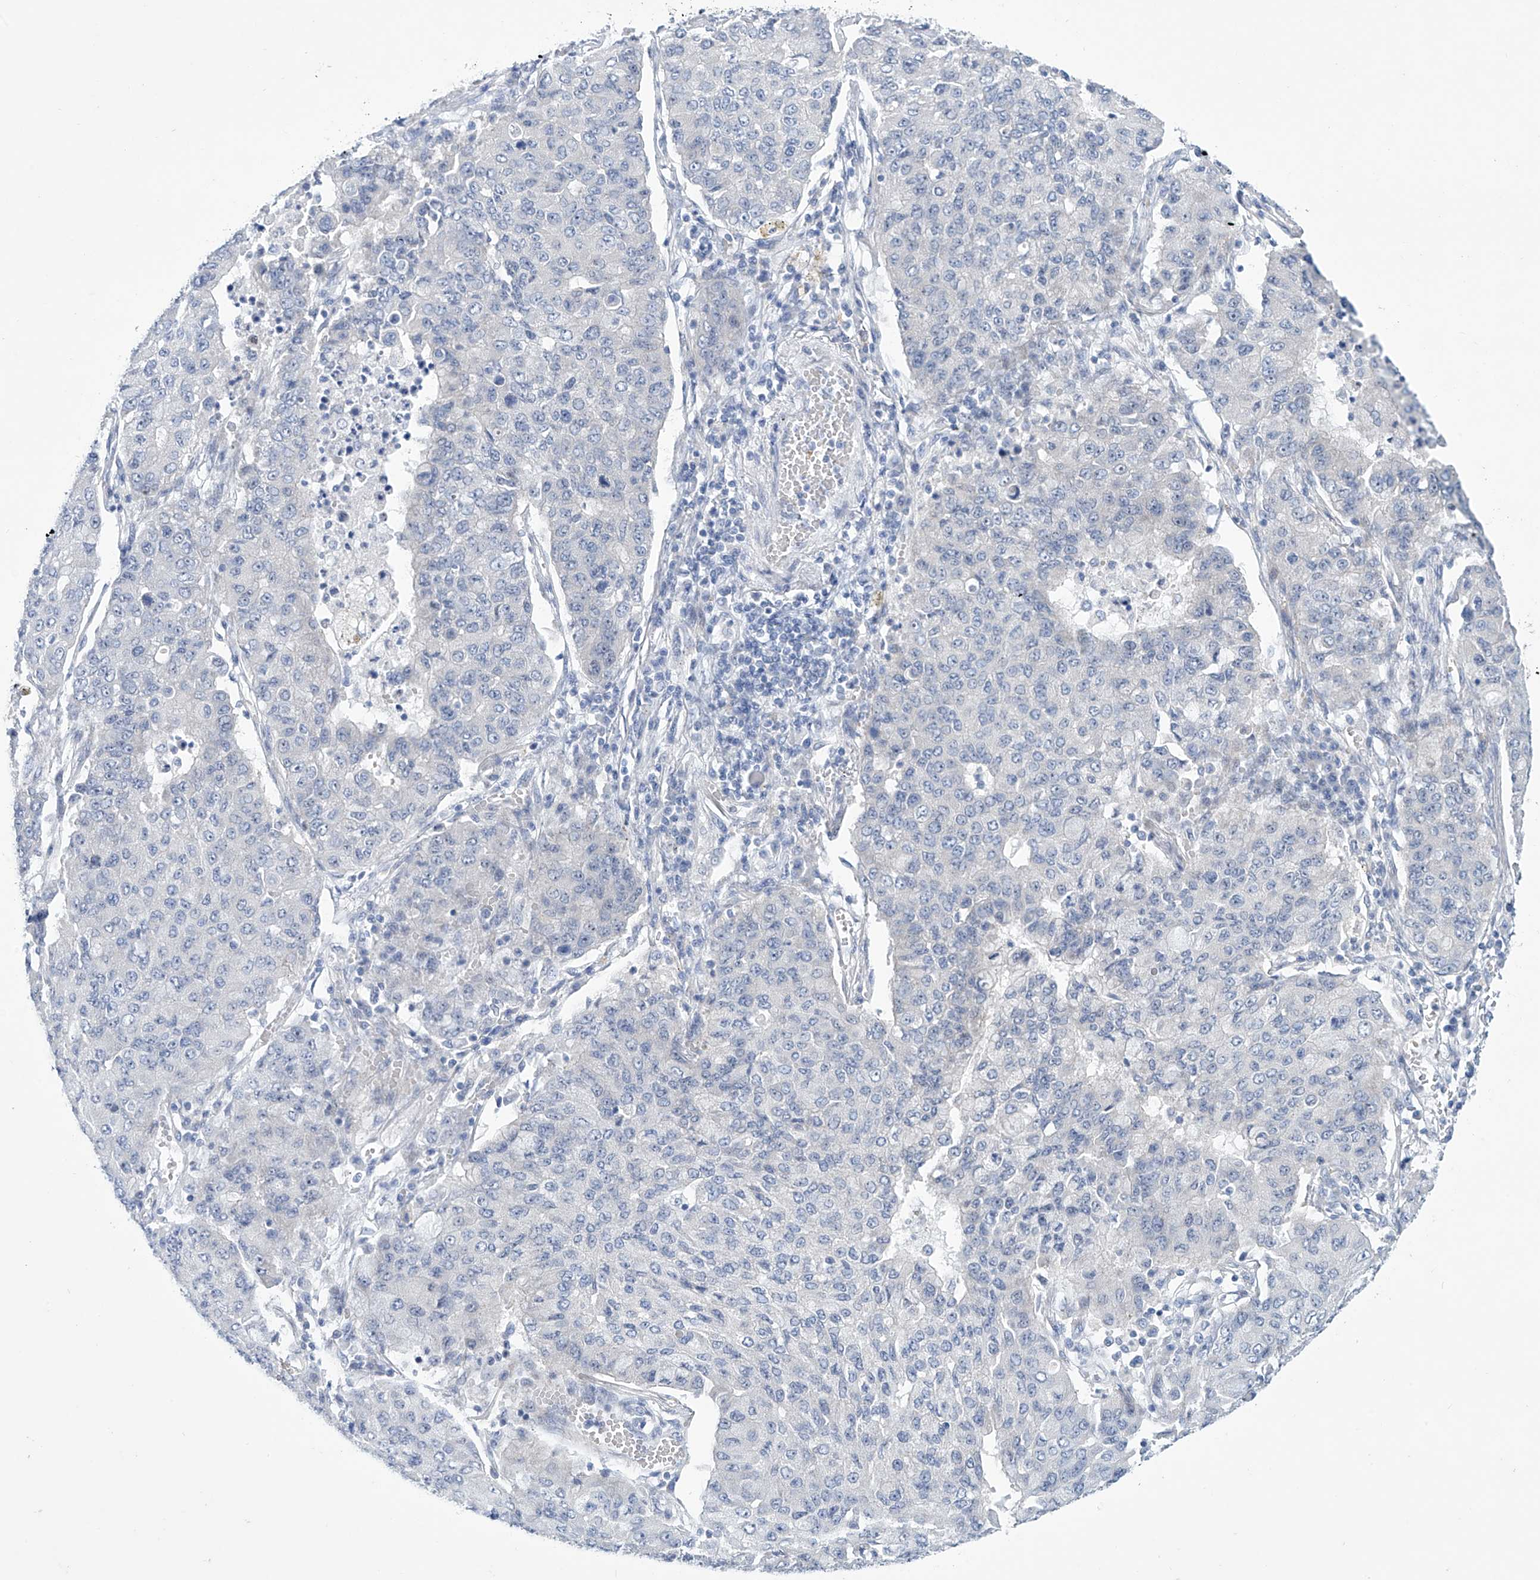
{"staining": {"intensity": "negative", "quantity": "none", "location": "none"}, "tissue": "lung cancer", "cell_type": "Tumor cells", "image_type": "cancer", "snomed": [{"axis": "morphology", "description": "Squamous cell carcinoma, NOS"}, {"axis": "topography", "description": "Lung"}], "caption": "Tumor cells are negative for protein expression in human lung cancer.", "gene": "TRIM60", "patient": {"sex": "male", "age": 74}}